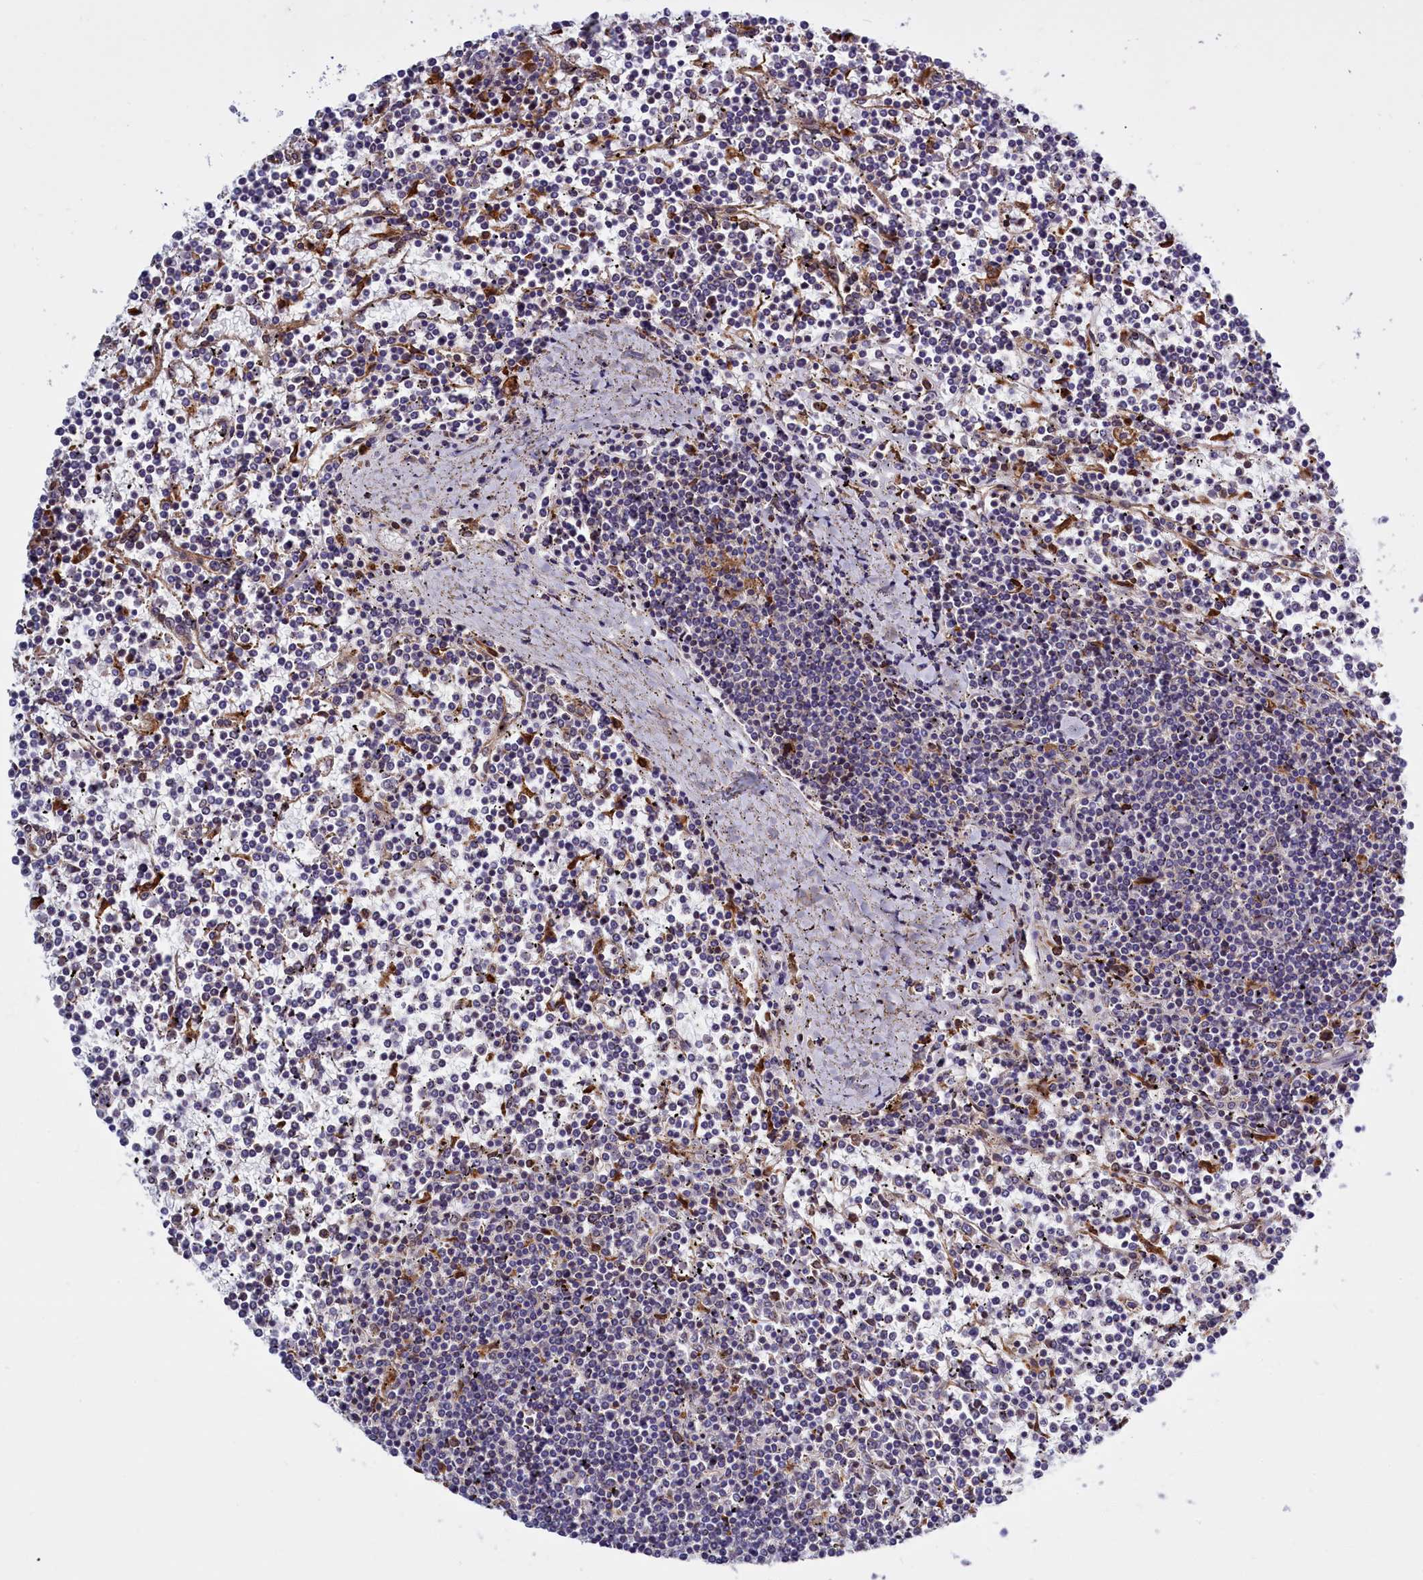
{"staining": {"intensity": "negative", "quantity": "none", "location": "none"}, "tissue": "lymphoma", "cell_type": "Tumor cells", "image_type": "cancer", "snomed": [{"axis": "morphology", "description": "Malignant lymphoma, non-Hodgkin's type, Low grade"}, {"axis": "topography", "description": "Spleen"}], "caption": "Immunohistochemistry histopathology image of human low-grade malignant lymphoma, non-Hodgkin's type stained for a protein (brown), which demonstrates no expression in tumor cells. The staining is performed using DAB brown chromogen with nuclei counter-stained in using hematoxylin.", "gene": "RAPGEF4", "patient": {"sex": "female", "age": 19}}